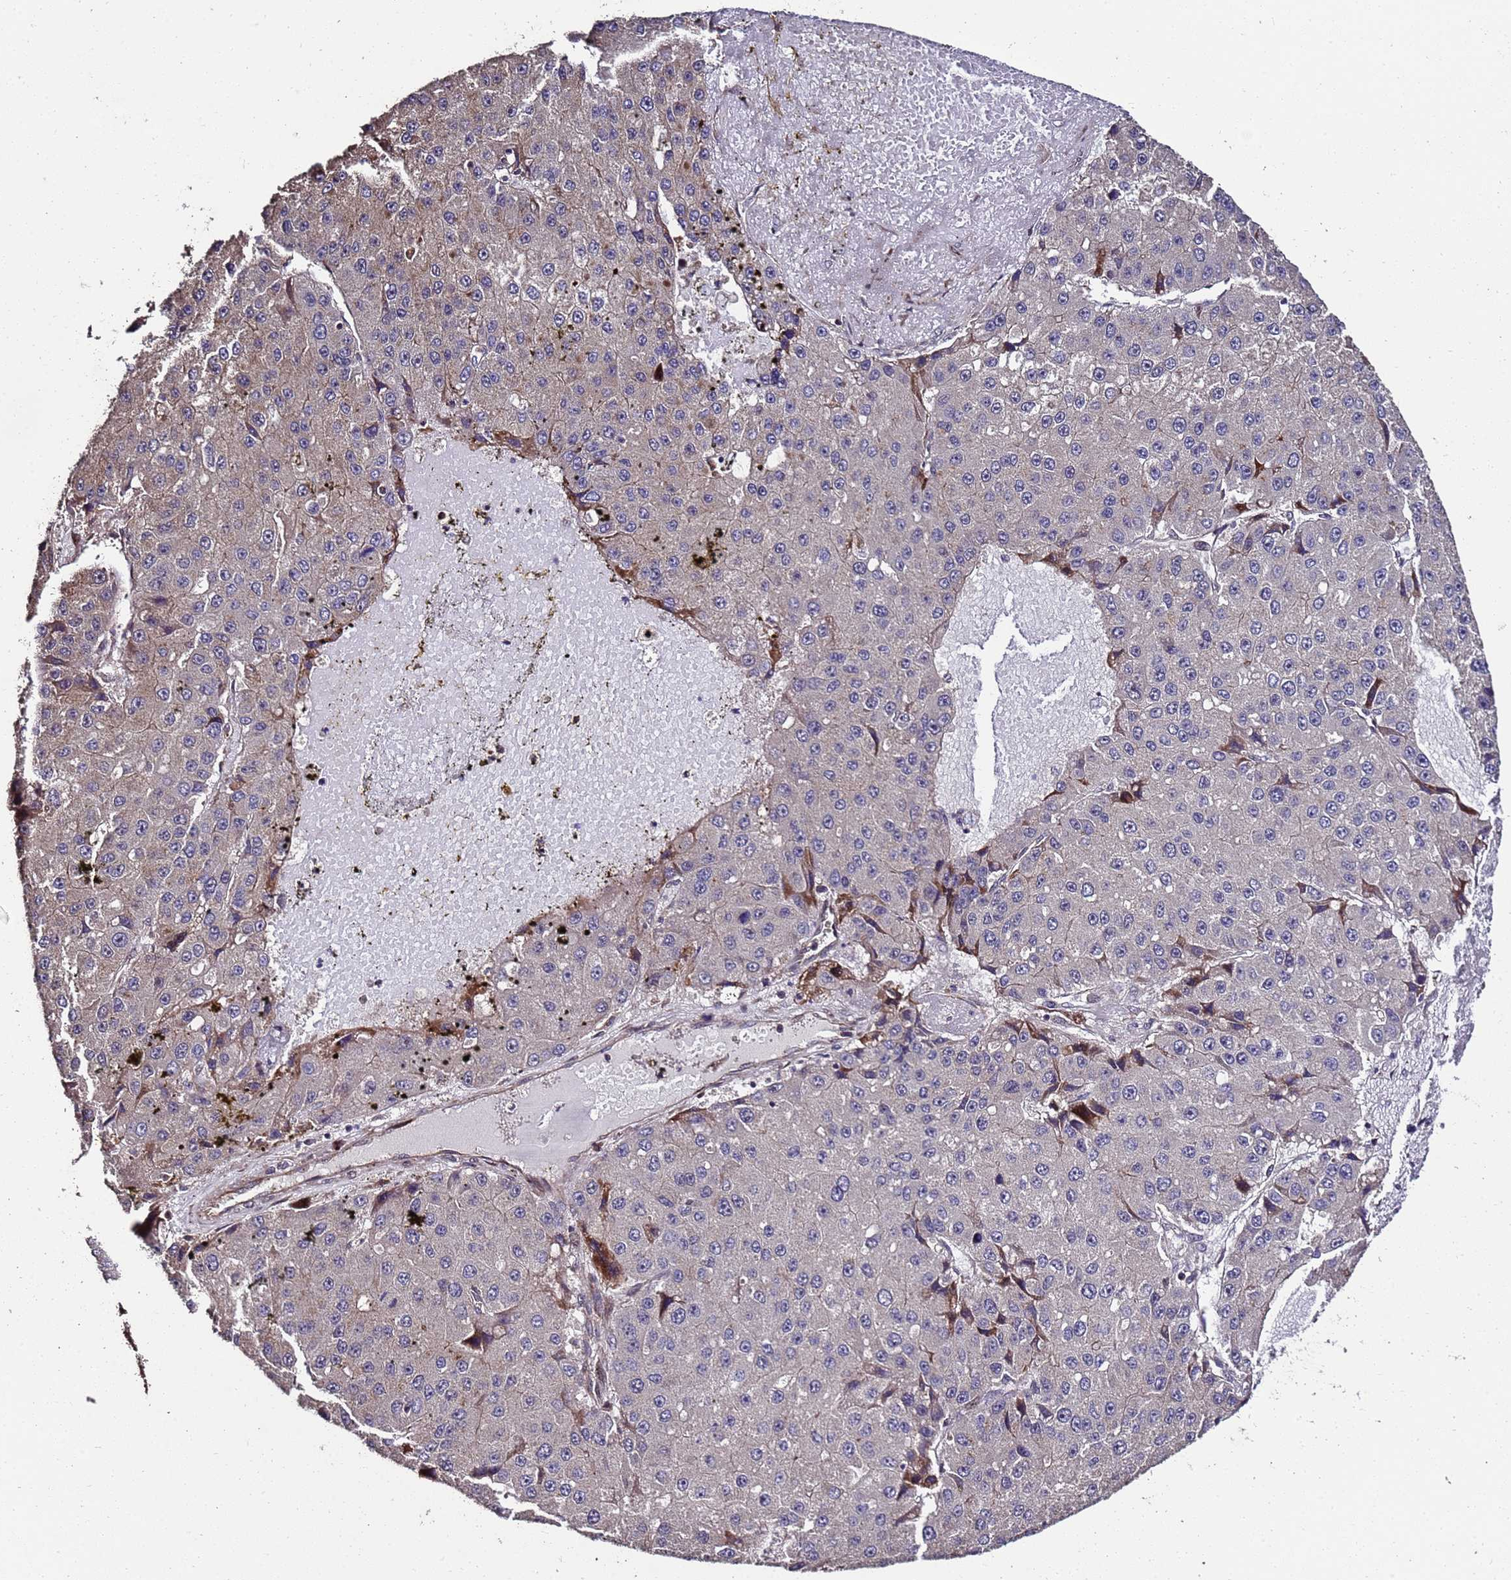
{"staining": {"intensity": "weak", "quantity": "25%-75%", "location": "cytoplasmic/membranous"}, "tissue": "liver cancer", "cell_type": "Tumor cells", "image_type": "cancer", "snomed": [{"axis": "morphology", "description": "Carcinoma, Hepatocellular, NOS"}, {"axis": "topography", "description": "Liver"}], "caption": "Brown immunohistochemical staining in liver hepatocellular carcinoma reveals weak cytoplasmic/membranous expression in approximately 25%-75% of tumor cells.", "gene": "PRODH", "patient": {"sex": "female", "age": 73}}